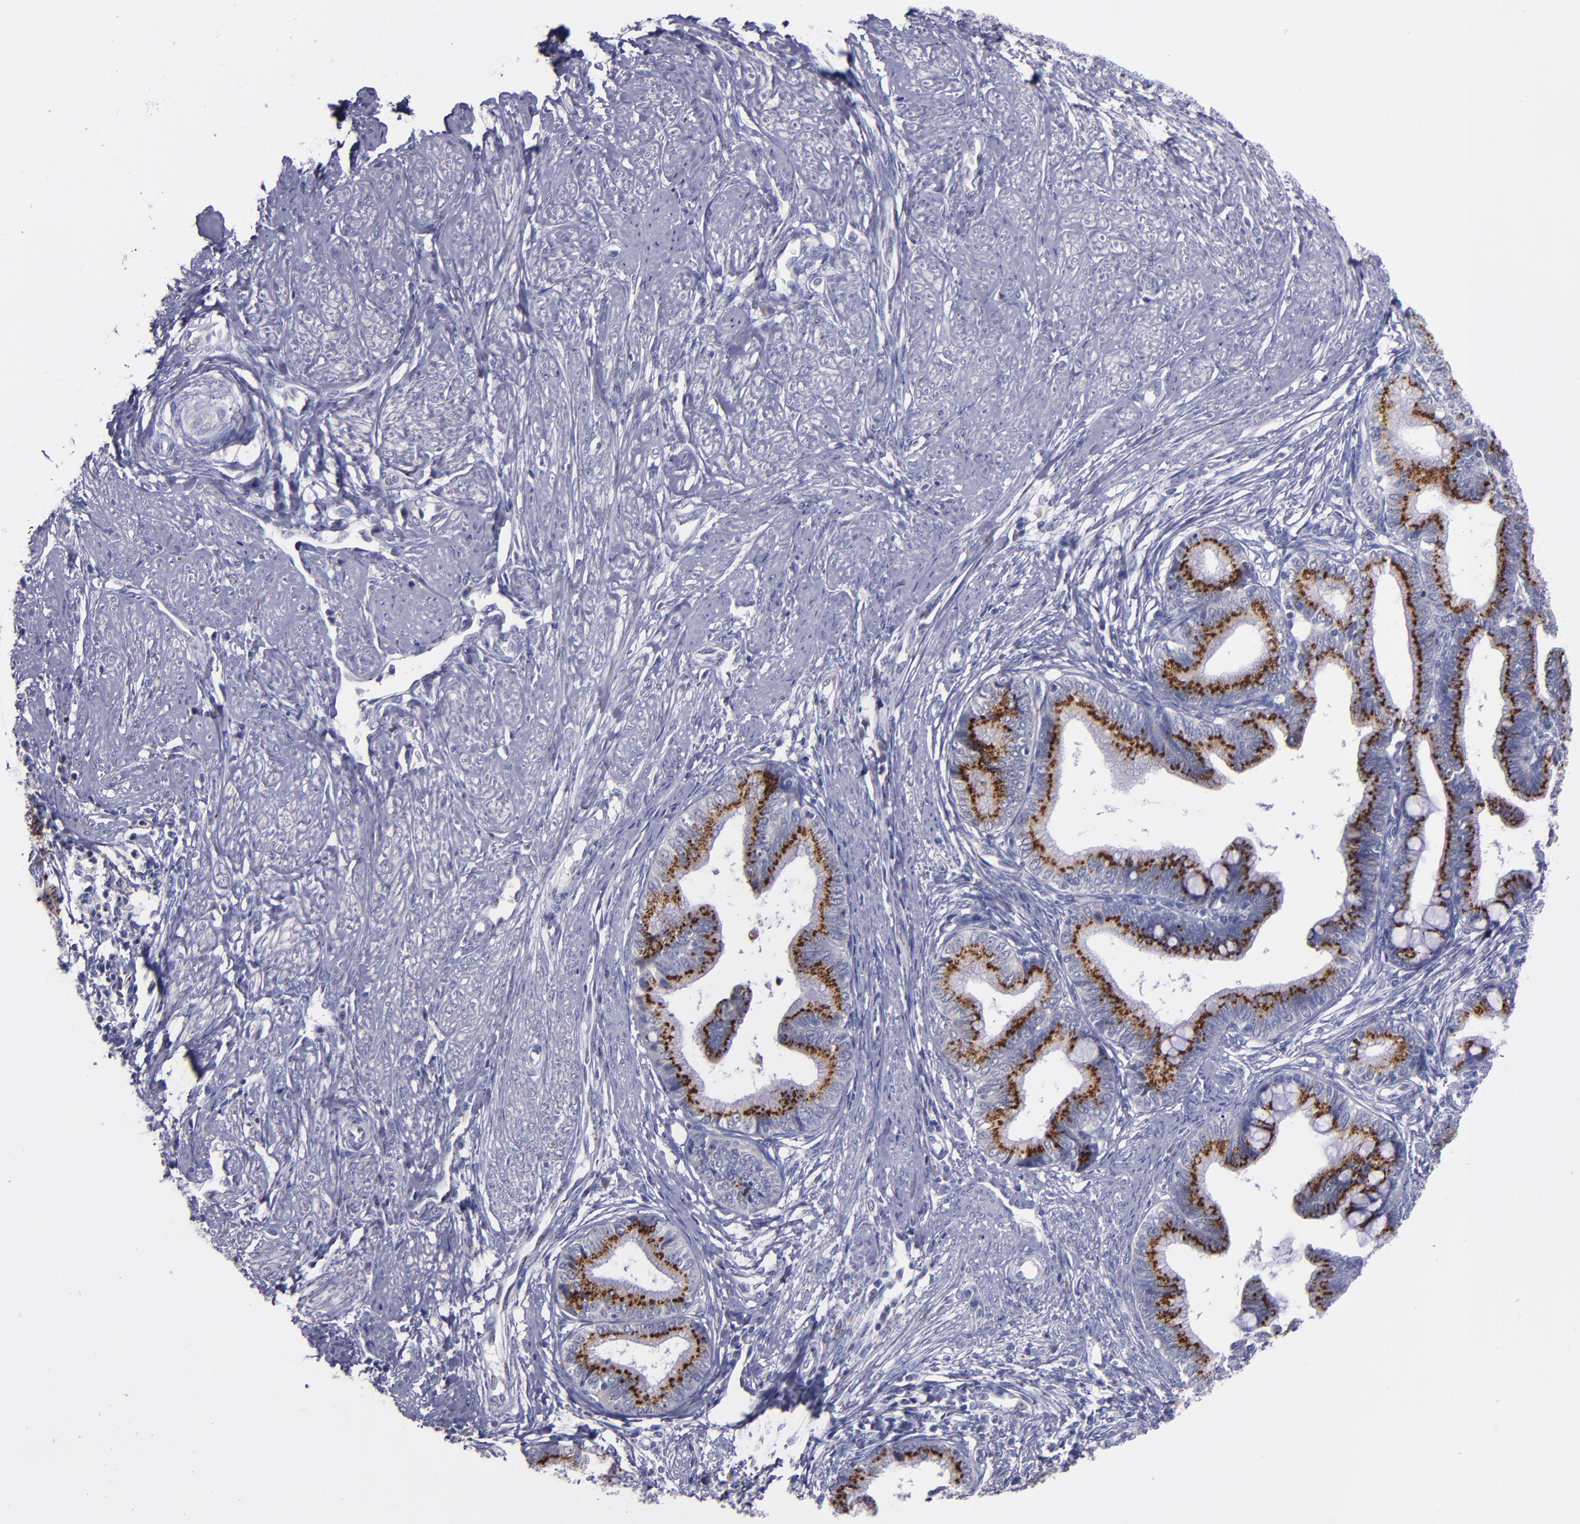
{"staining": {"intensity": "strong", "quantity": ">75%", "location": "cytoplasmic/membranous"}, "tissue": "cervical cancer", "cell_type": "Tumor cells", "image_type": "cancer", "snomed": [{"axis": "morphology", "description": "Adenocarcinoma, NOS"}, {"axis": "topography", "description": "Cervix"}], "caption": "Approximately >75% of tumor cells in human adenocarcinoma (cervical) display strong cytoplasmic/membranous protein positivity as visualized by brown immunohistochemical staining.", "gene": "RAB41", "patient": {"sex": "female", "age": 36}}